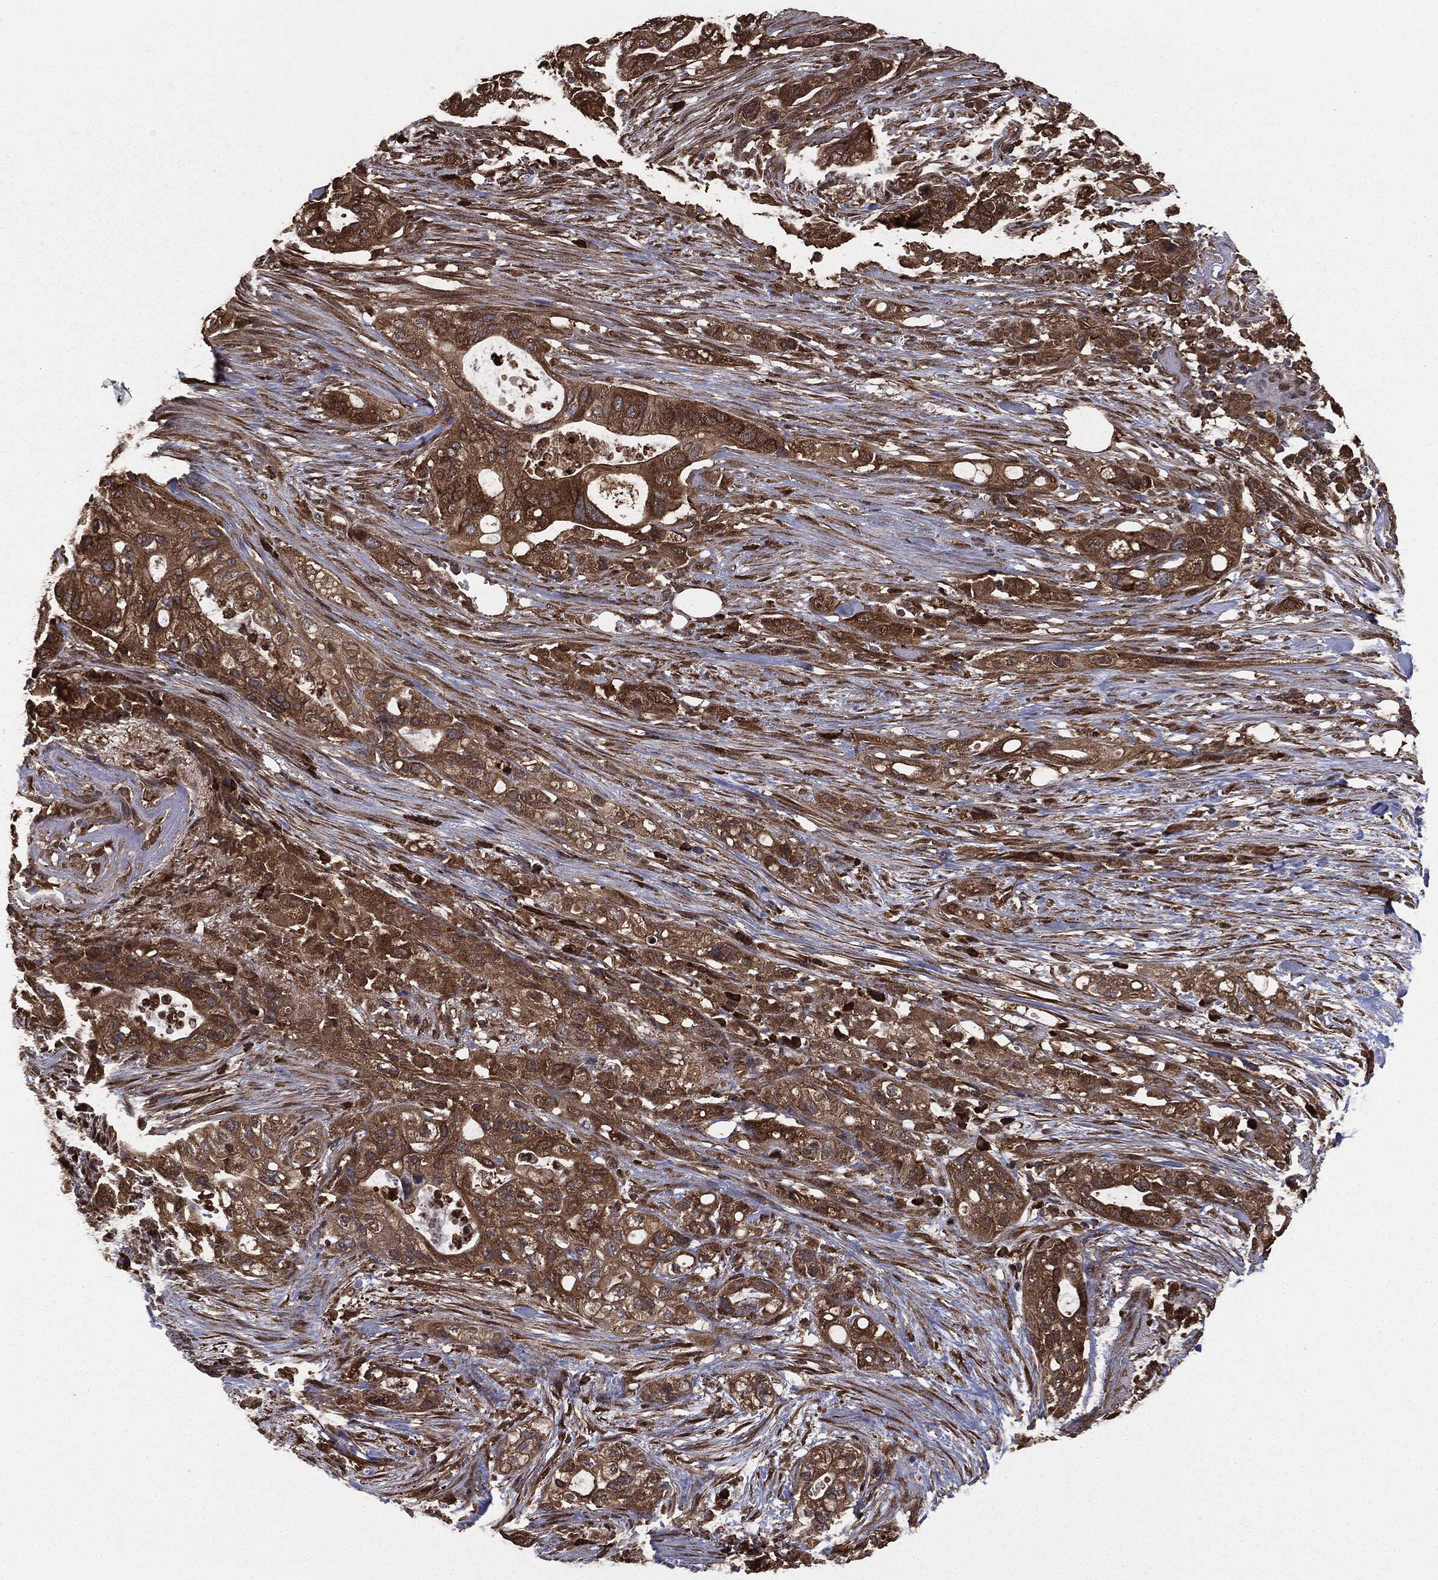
{"staining": {"intensity": "strong", "quantity": ">75%", "location": "cytoplasmic/membranous"}, "tissue": "pancreatic cancer", "cell_type": "Tumor cells", "image_type": "cancer", "snomed": [{"axis": "morphology", "description": "Adenocarcinoma, NOS"}, {"axis": "topography", "description": "Pancreas"}], "caption": "Tumor cells display strong cytoplasmic/membranous staining in approximately >75% of cells in pancreatic cancer.", "gene": "NME1", "patient": {"sex": "female", "age": 72}}